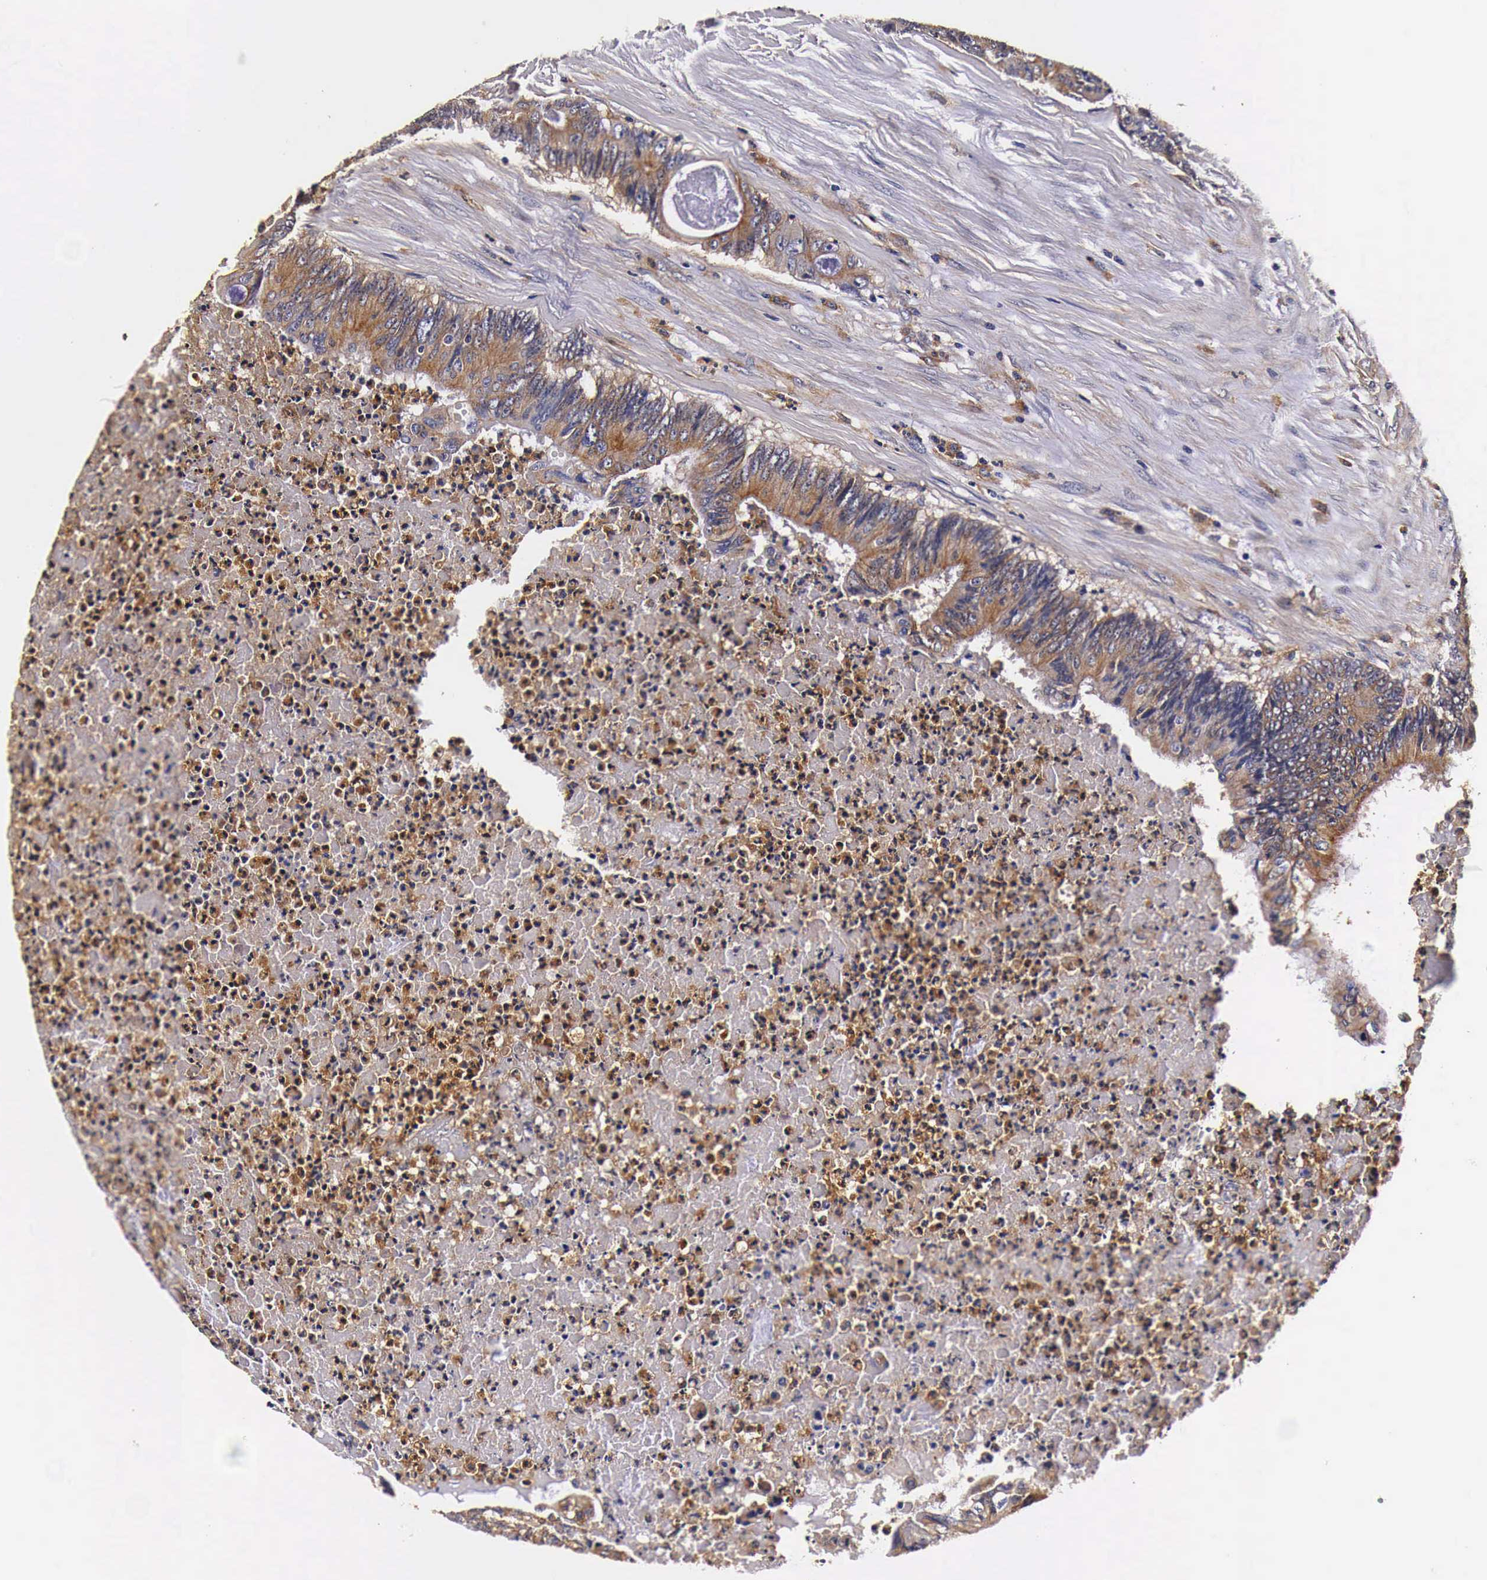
{"staining": {"intensity": "moderate", "quantity": ">75%", "location": "cytoplasmic/membranous"}, "tissue": "colorectal cancer", "cell_type": "Tumor cells", "image_type": "cancer", "snomed": [{"axis": "morphology", "description": "Adenocarcinoma, NOS"}, {"axis": "topography", "description": "Colon"}], "caption": "Immunohistochemical staining of colorectal adenocarcinoma reveals medium levels of moderate cytoplasmic/membranous expression in about >75% of tumor cells. (Brightfield microscopy of DAB IHC at high magnification).", "gene": "RP2", "patient": {"sex": "male", "age": 65}}